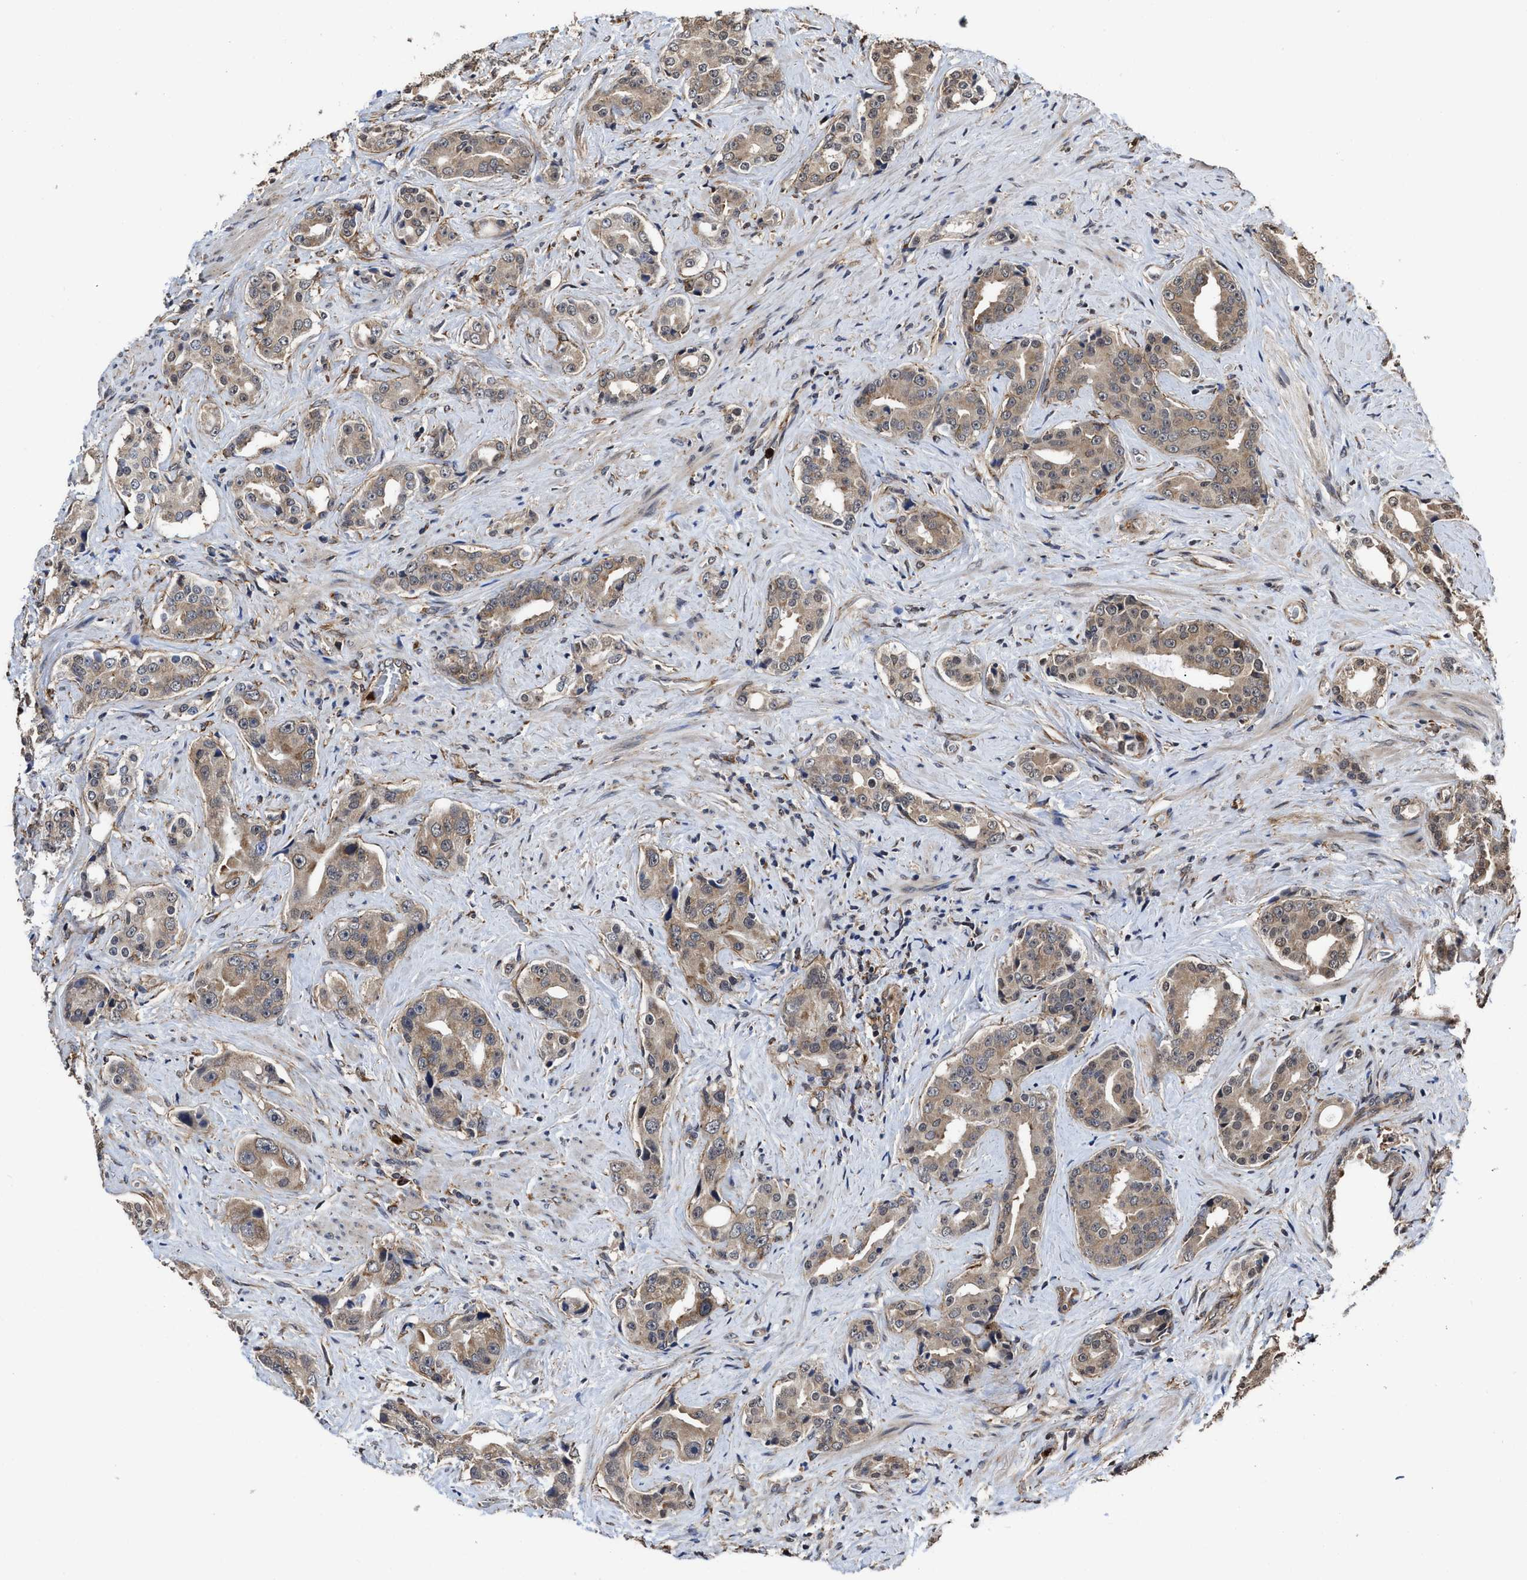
{"staining": {"intensity": "weak", "quantity": ">75%", "location": "cytoplasmic/membranous"}, "tissue": "prostate cancer", "cell_type": "Tumor cells", "image_type": "cancer", "snomed": [{"axis": "morphology", "description": "Adenocarcinoma, High grade"}, {"axis": "topography", "description": "Prostate"}], "caption": "Immunohistochemical staining of human prostate high-grade adenocarcinoma displays weak cytoplasmic/membranous protein staining in about >75% of tumor cells.", "gene": "SEPTIN2", "patient": {"sex": "male", "age": 71}}